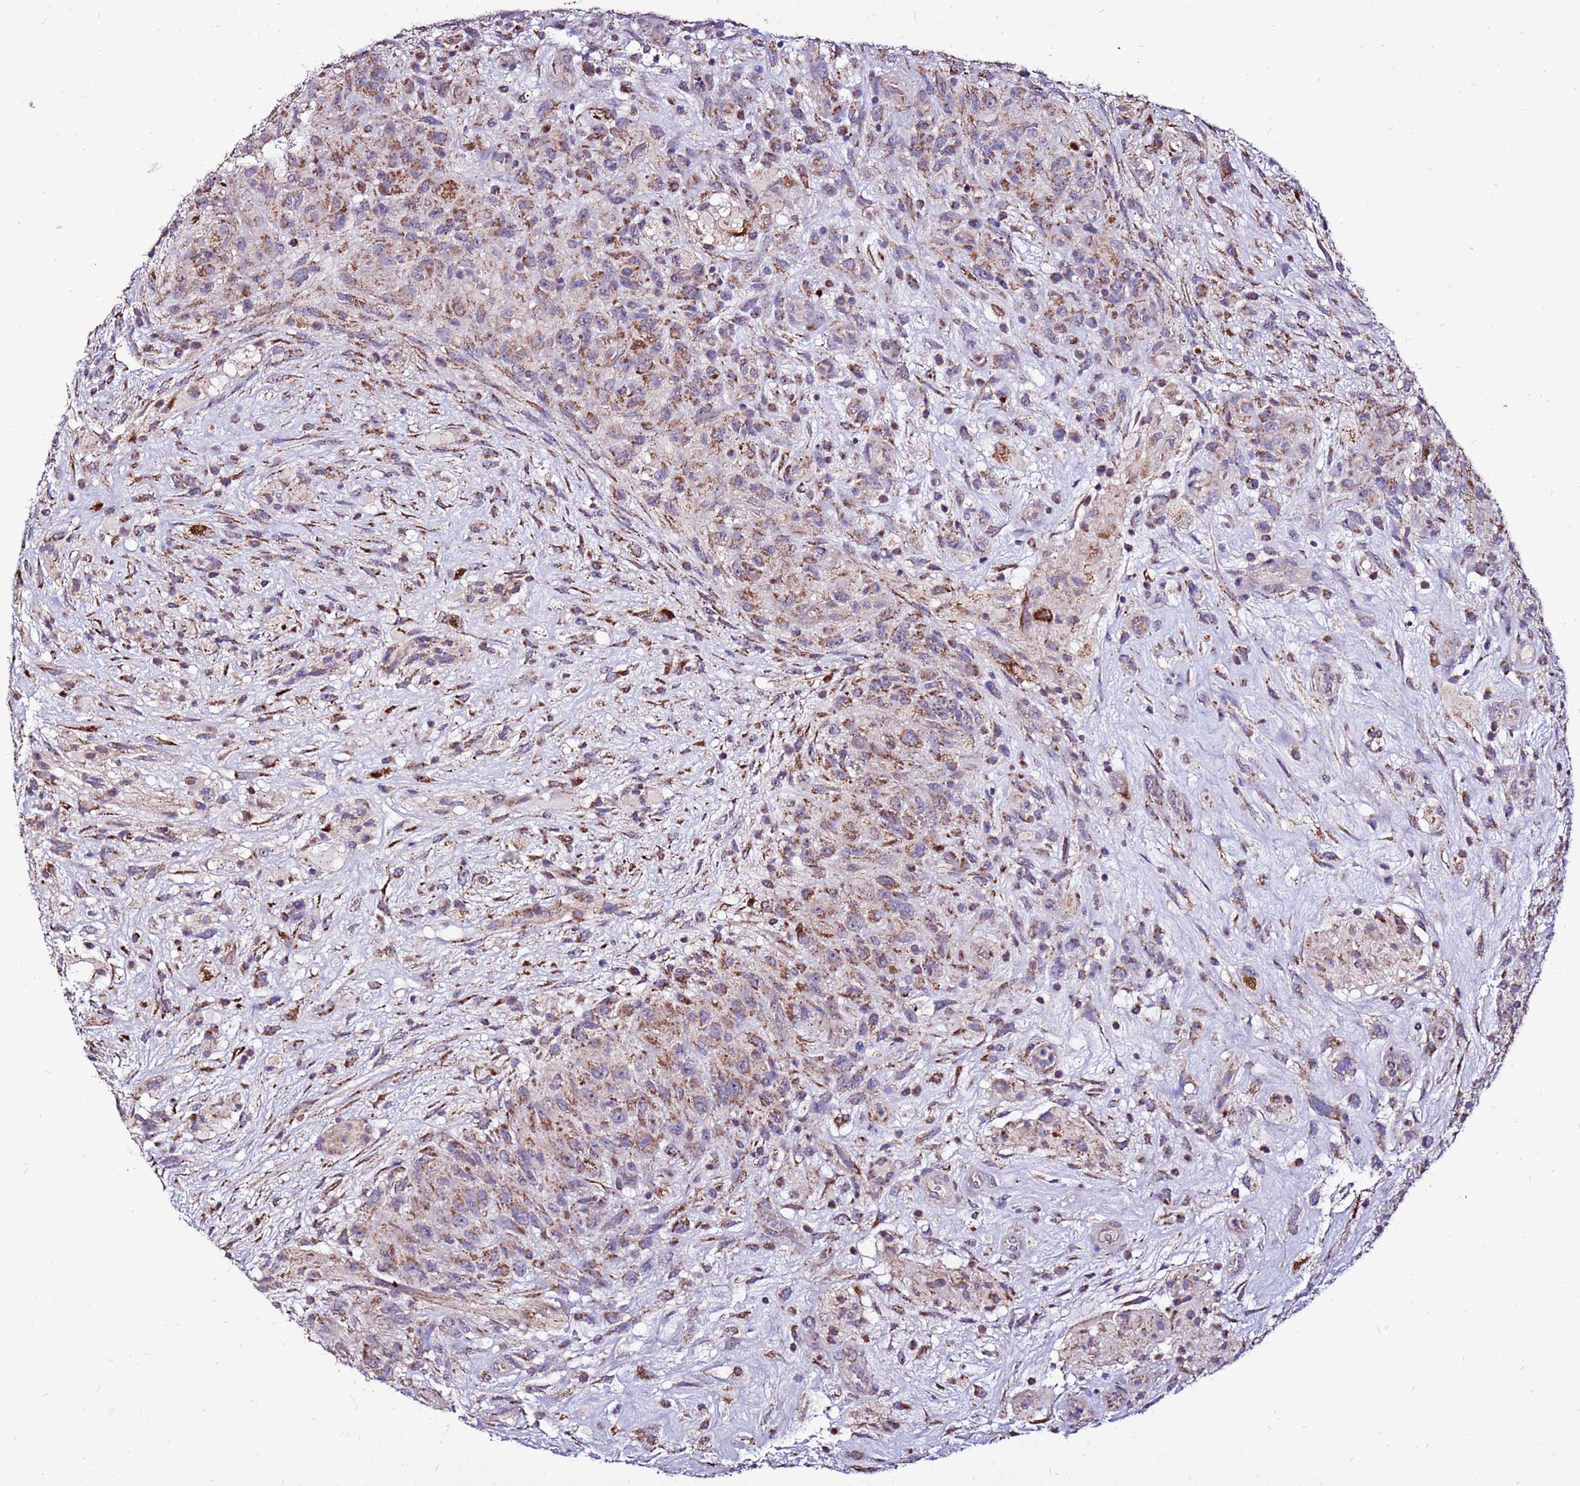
{"staining": {"intensity": "moderate", "quantity": ">75%", "location": "cytoplasmic/membranous"}, "tissue": "glioma", "cell_type": "Tumor cells", "image_type": "cancer", "snomed": [{"axis": "morphology", "description": "Glioma, malignant, High grade"}, {"axis": "topography", "description": "Brain"}], "caption": "Glioma stained with a protein marker demonstrates moderate staining in tumor cells.", "gene": "SPSB3", "patient": {"sex": "male", "age": 61}}